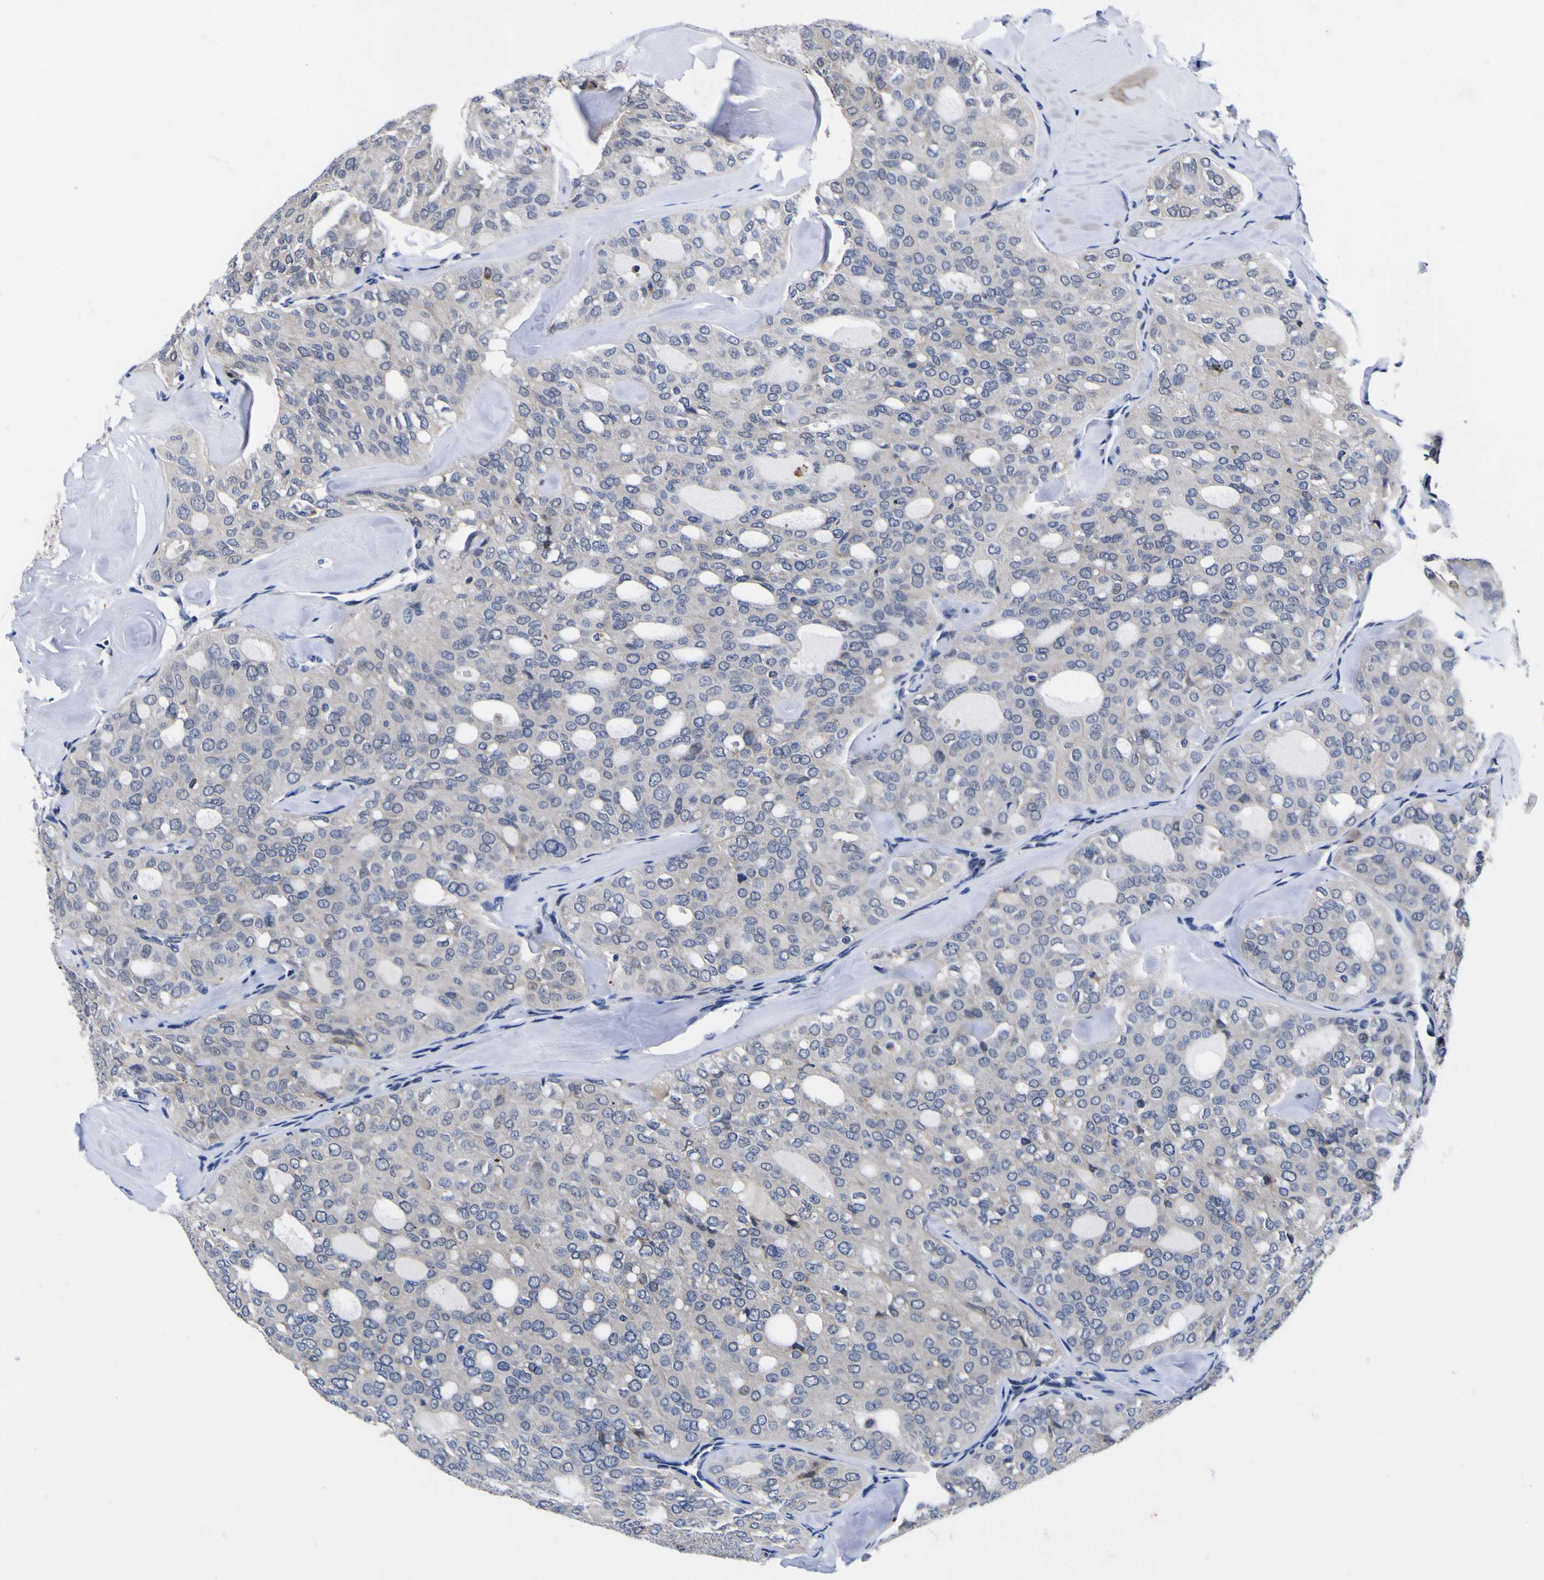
{"staining": {"intensity": "negative", "quantity": "none", "location": "none"}, "tissue": "thyroid cancer", "cell_type": "Tumor cells", "image_type": "cancer", "snomed": [{"axis": "morphology", "description": "Follicular adenoma carcinoma, NOS"}, {"axis": "topography", "description": "Thyroid gland"}], "caption": "Immunohistochemical staining of thyroid cancer reveals no significant positivity in tumor cells.", "gene": "IGFLR1", "patient": {"sex": "male", "age": 75}}